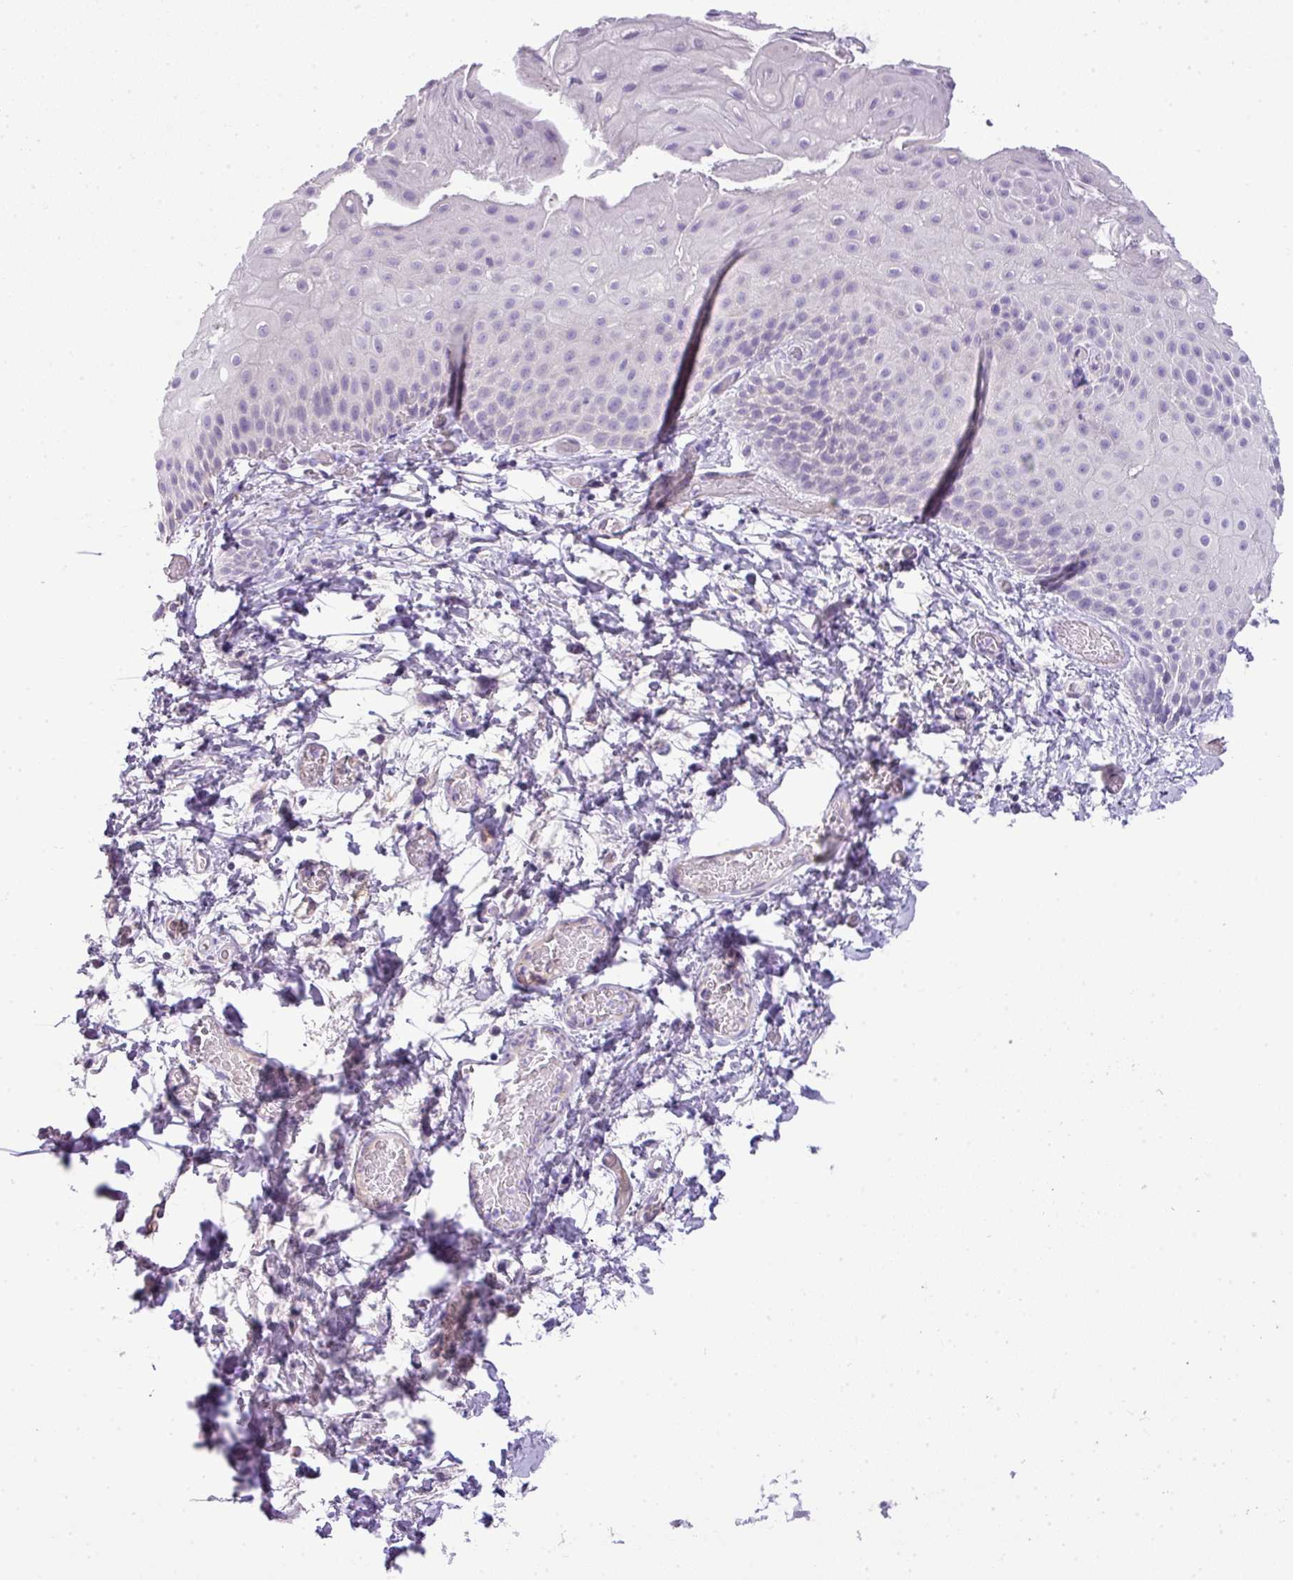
{"staining": {"intensity": "negative", "quantity": "none", "location": "none"}, "tissue": "skin", "cell_type": "Epidermal cells", "image_type": "normal", "snomed": [{"axis": "morphology", "description": "Normal tissue, NOS"}, {"axis": "morphology", "description": "Hemorrhoids"}, {"axis": "morphology", "description": "Inflammation, NOS"}, {"axis": "topography", "description": "Anal"}], "caption": "This is a histopathology image of IHC staining of benign skin, which shows no staining in epidermal cells.", "gene": "ENSG00000273748", "patient": {"sex": "male", "age": 60}}